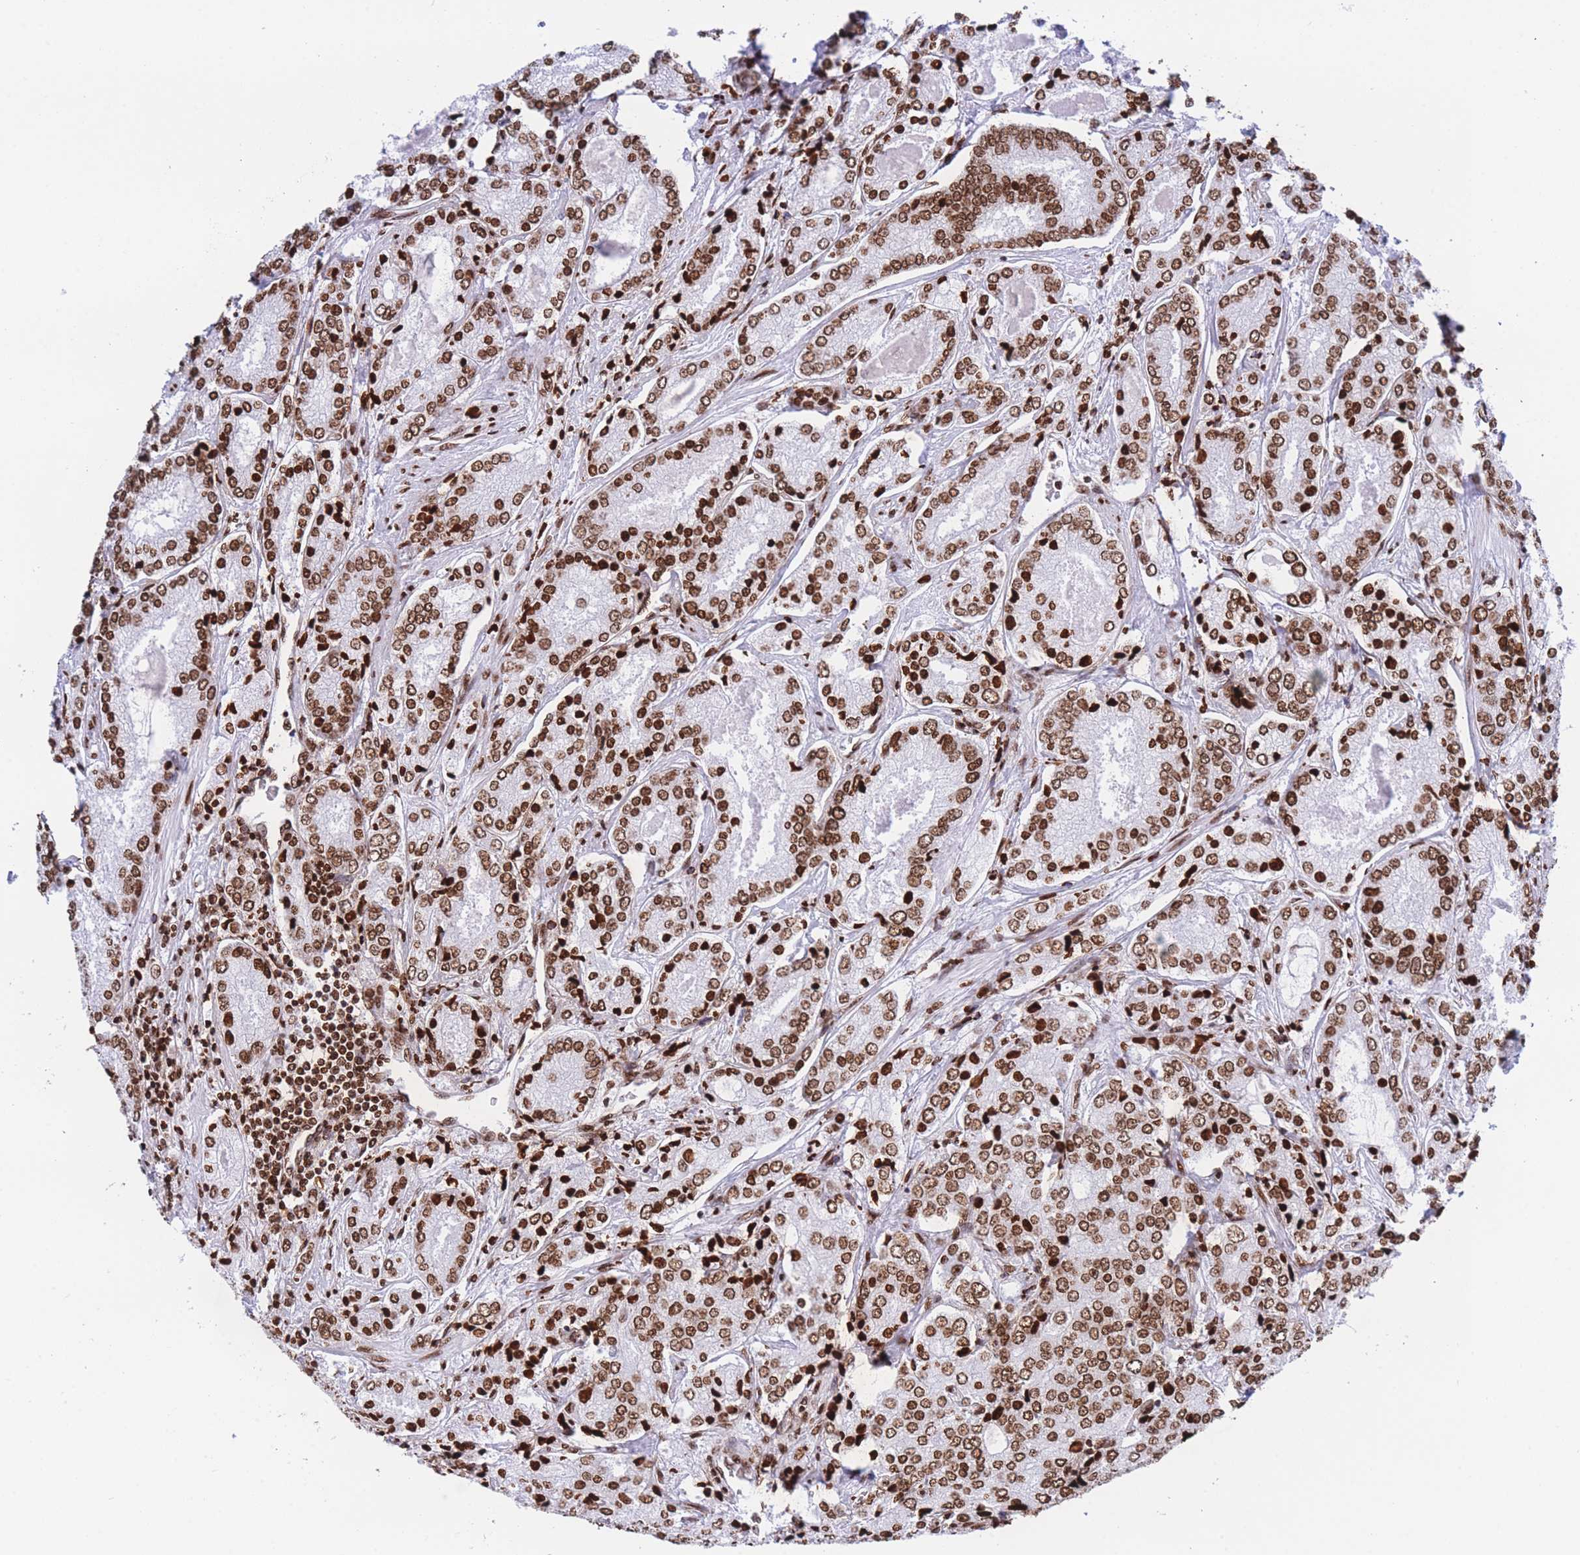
{"staining": {"intensity": "moderate", "quantity": ">75%", "location": "nuclear"}, "tissue": "prostate cancer", "cell_type": "Tumor cells", "image_type": "cancer", "snomed": [{"axis": "morphology", "description": "Adenocarcinoma, High grade"}, {"axis": "topography", "description": "Prostate"}], "caption": "Protein expression analysis of prostate cancer (high-grade adenocarcinoma) displays moderate nuclear expression in about >75% of tumor cells.", "gene": "H2BC11", "patient": {"sex": "male", "age": 63}}